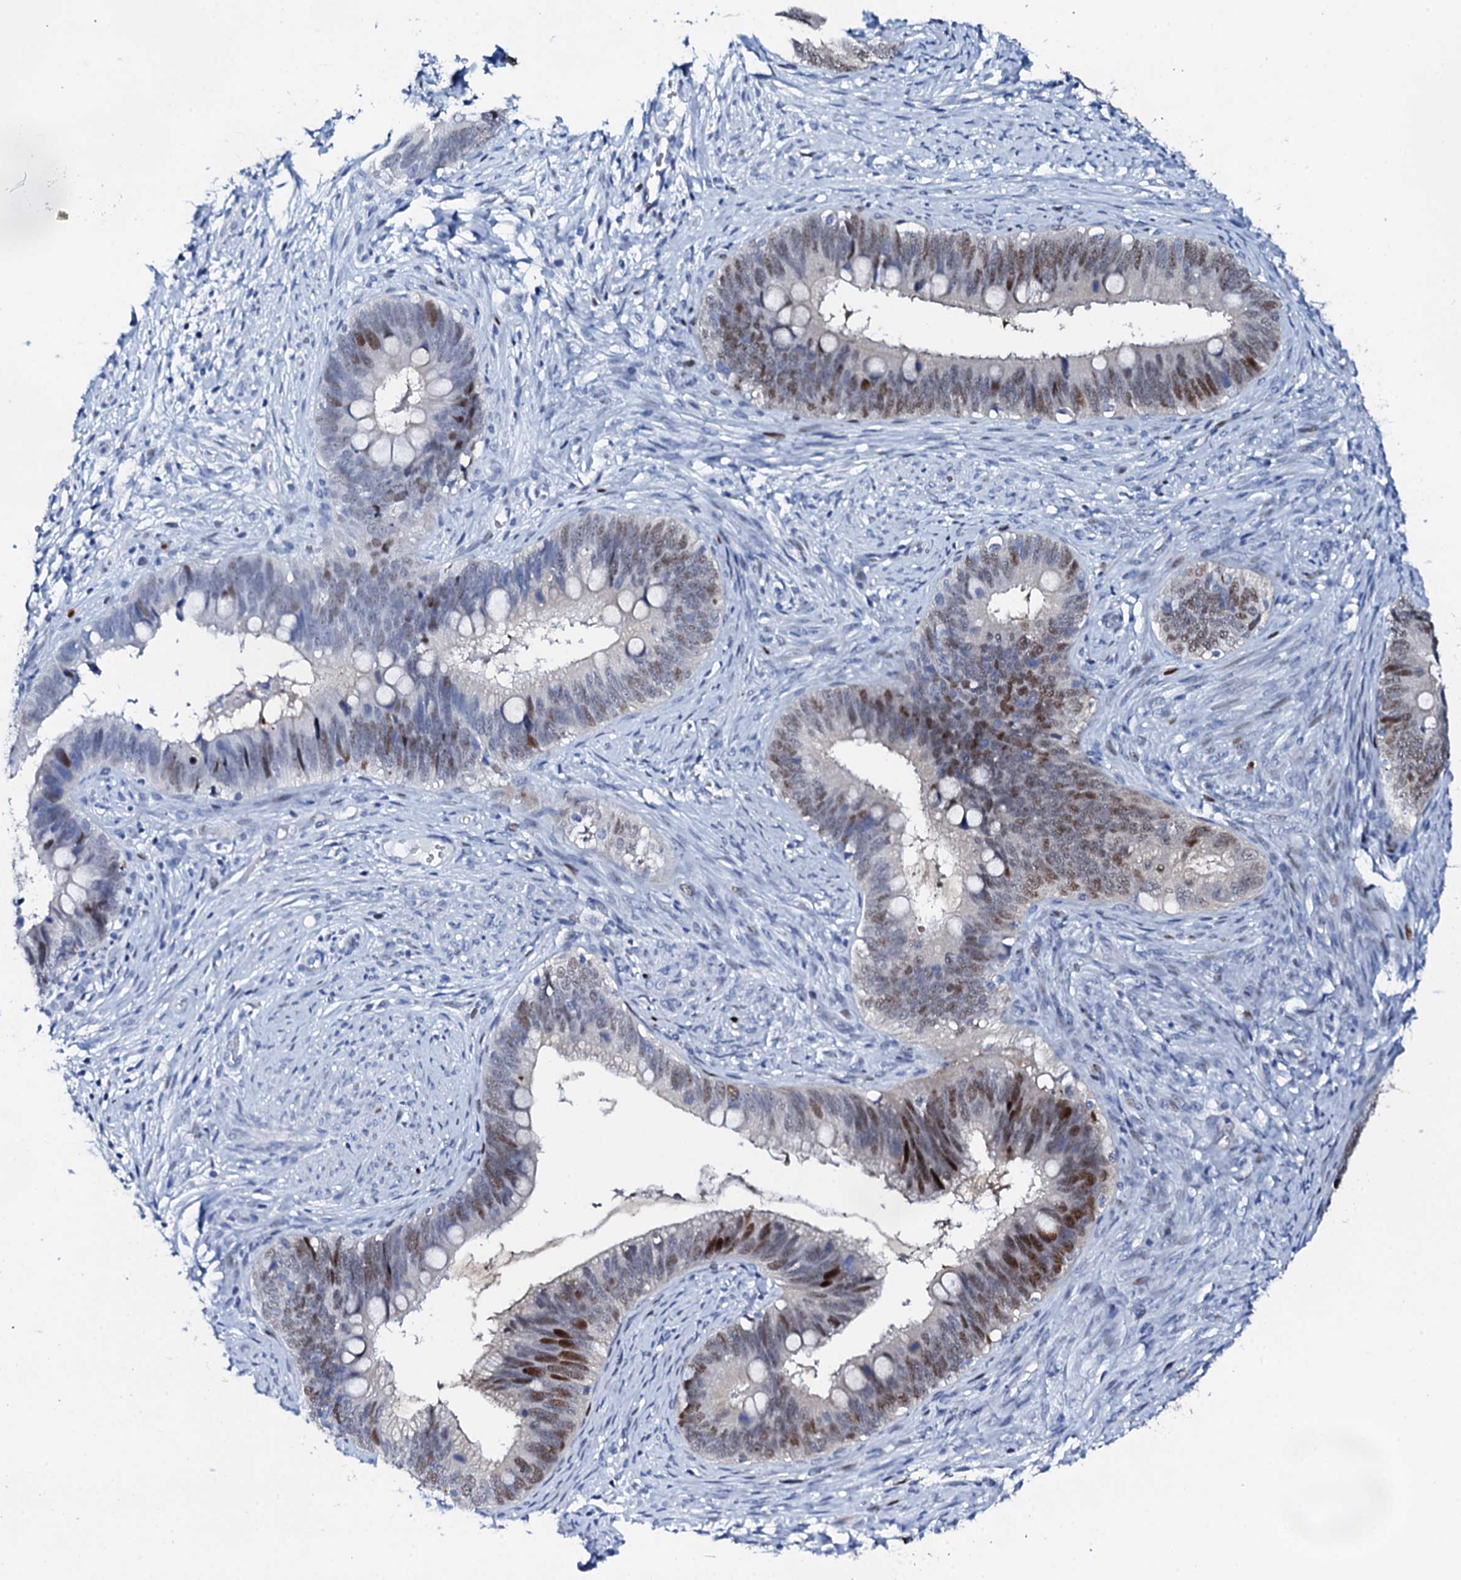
{"staining": {"intensity": "moderate", "quantity": "25%-75%", "location": "nuclear"}, "tissue": "cervical cancer", "cell_type": "Tumor cells", "image_type": "cancer", "snomed": [{"axis": "morphology", "description": "Adenocarcinoma, NOS"}, {"axis": "topography", "description": "Cervix"}], "caption": "Approximately 25%-75% of tumor cells in cervical adenocarcinoma exhibit moderate nuclear protein expression as visualized by brown immunohistochemical staining.", "gene": "NUDT13", "patient": {"sex": "female", "age": 42}}